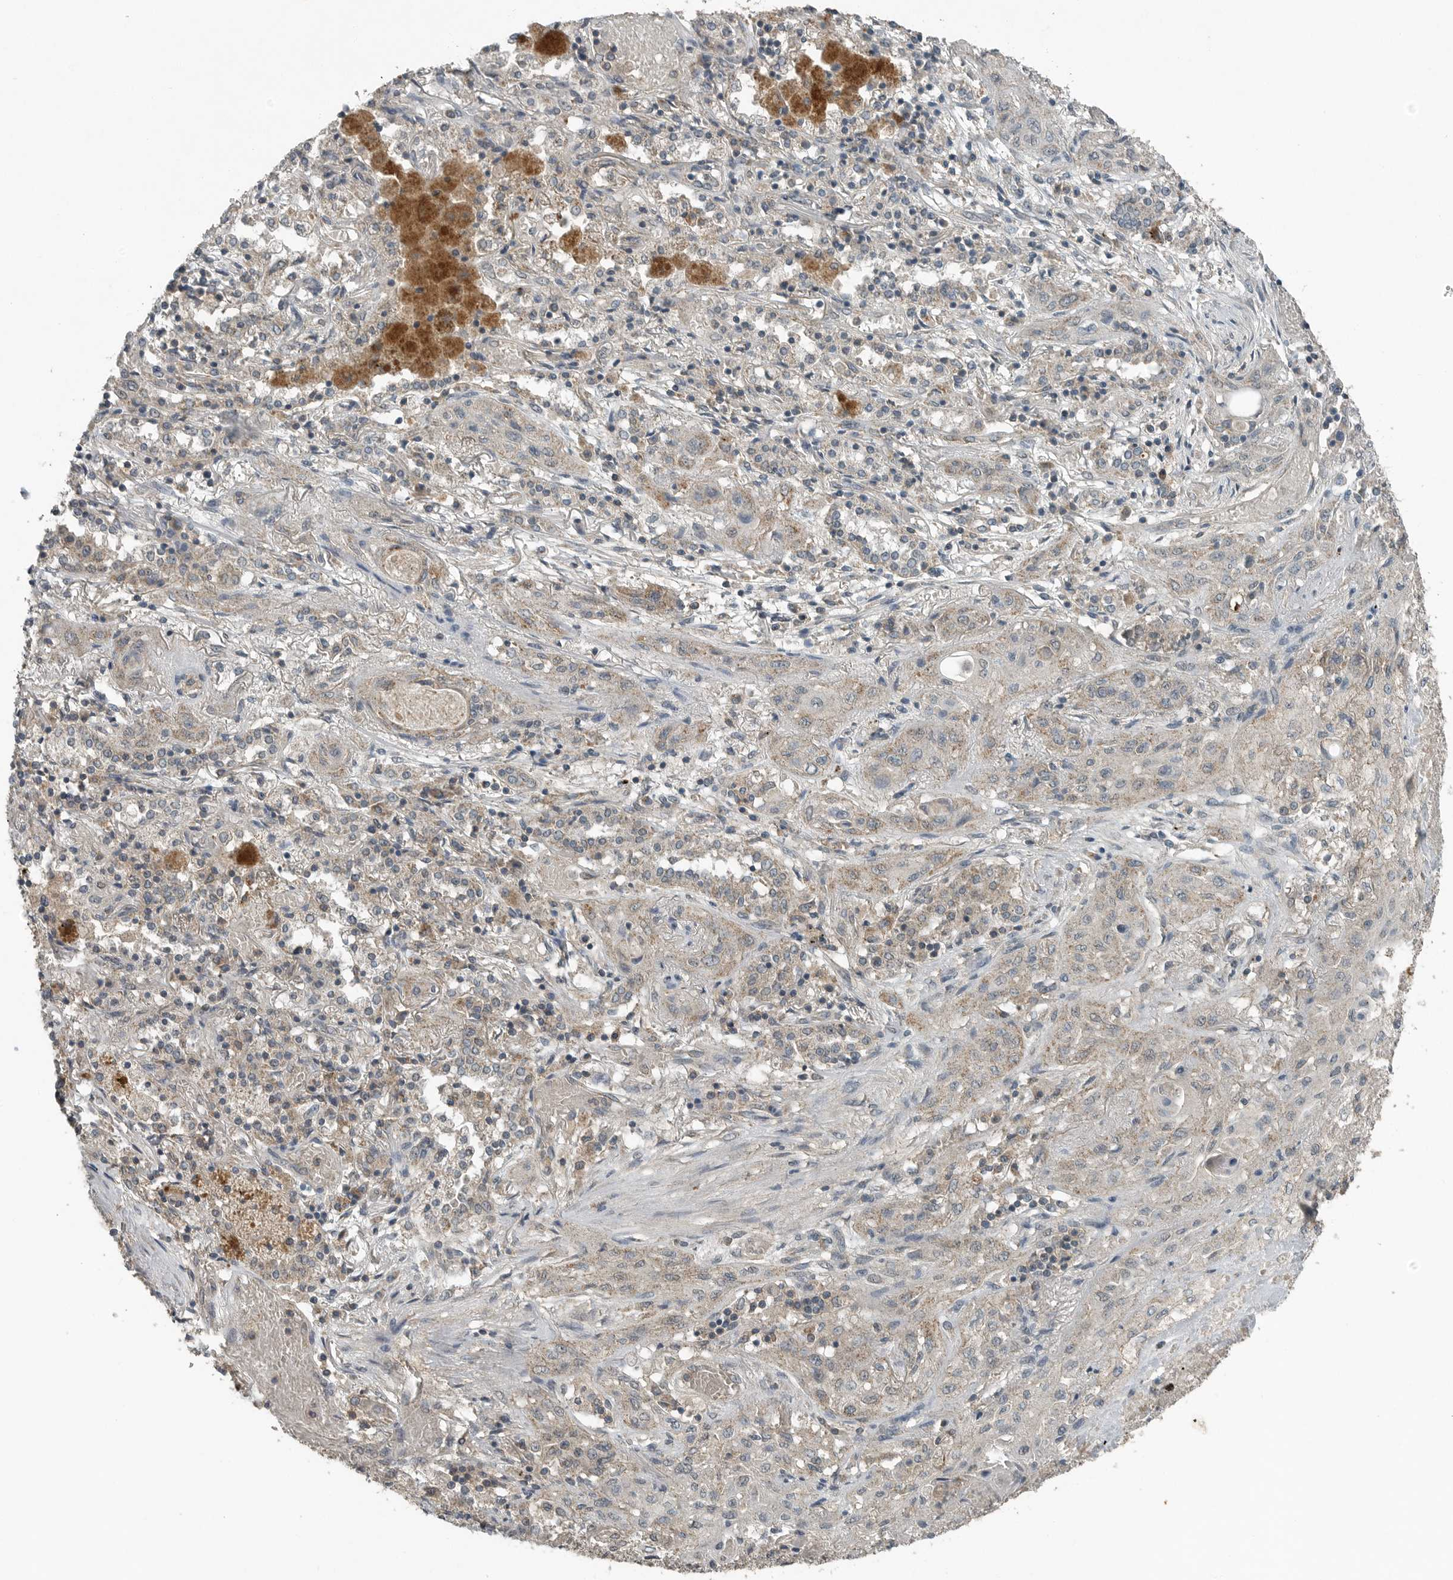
{"staining": {"intensity": "weak", "quantity": "25%-75%", "location": "cytoplasmic/membranous"}, "tissue": "lung cancer", "cell_type": "Tumor cells", "image_type": "cancer", "snomed": [{"axis": "morphology", "description": "Squamous cell carcinoma, NOS"}, {"axis": "topography", "description": "Lung"}], "caption": "Lung squamous cell carcinoma stained for a protein (brown) reveals weak cytoplasmic/membranous positive staining in about 25%-75% of tumor cells.", "gene": "IL6ST", "patient": {"sex": "female", "age": 47}}